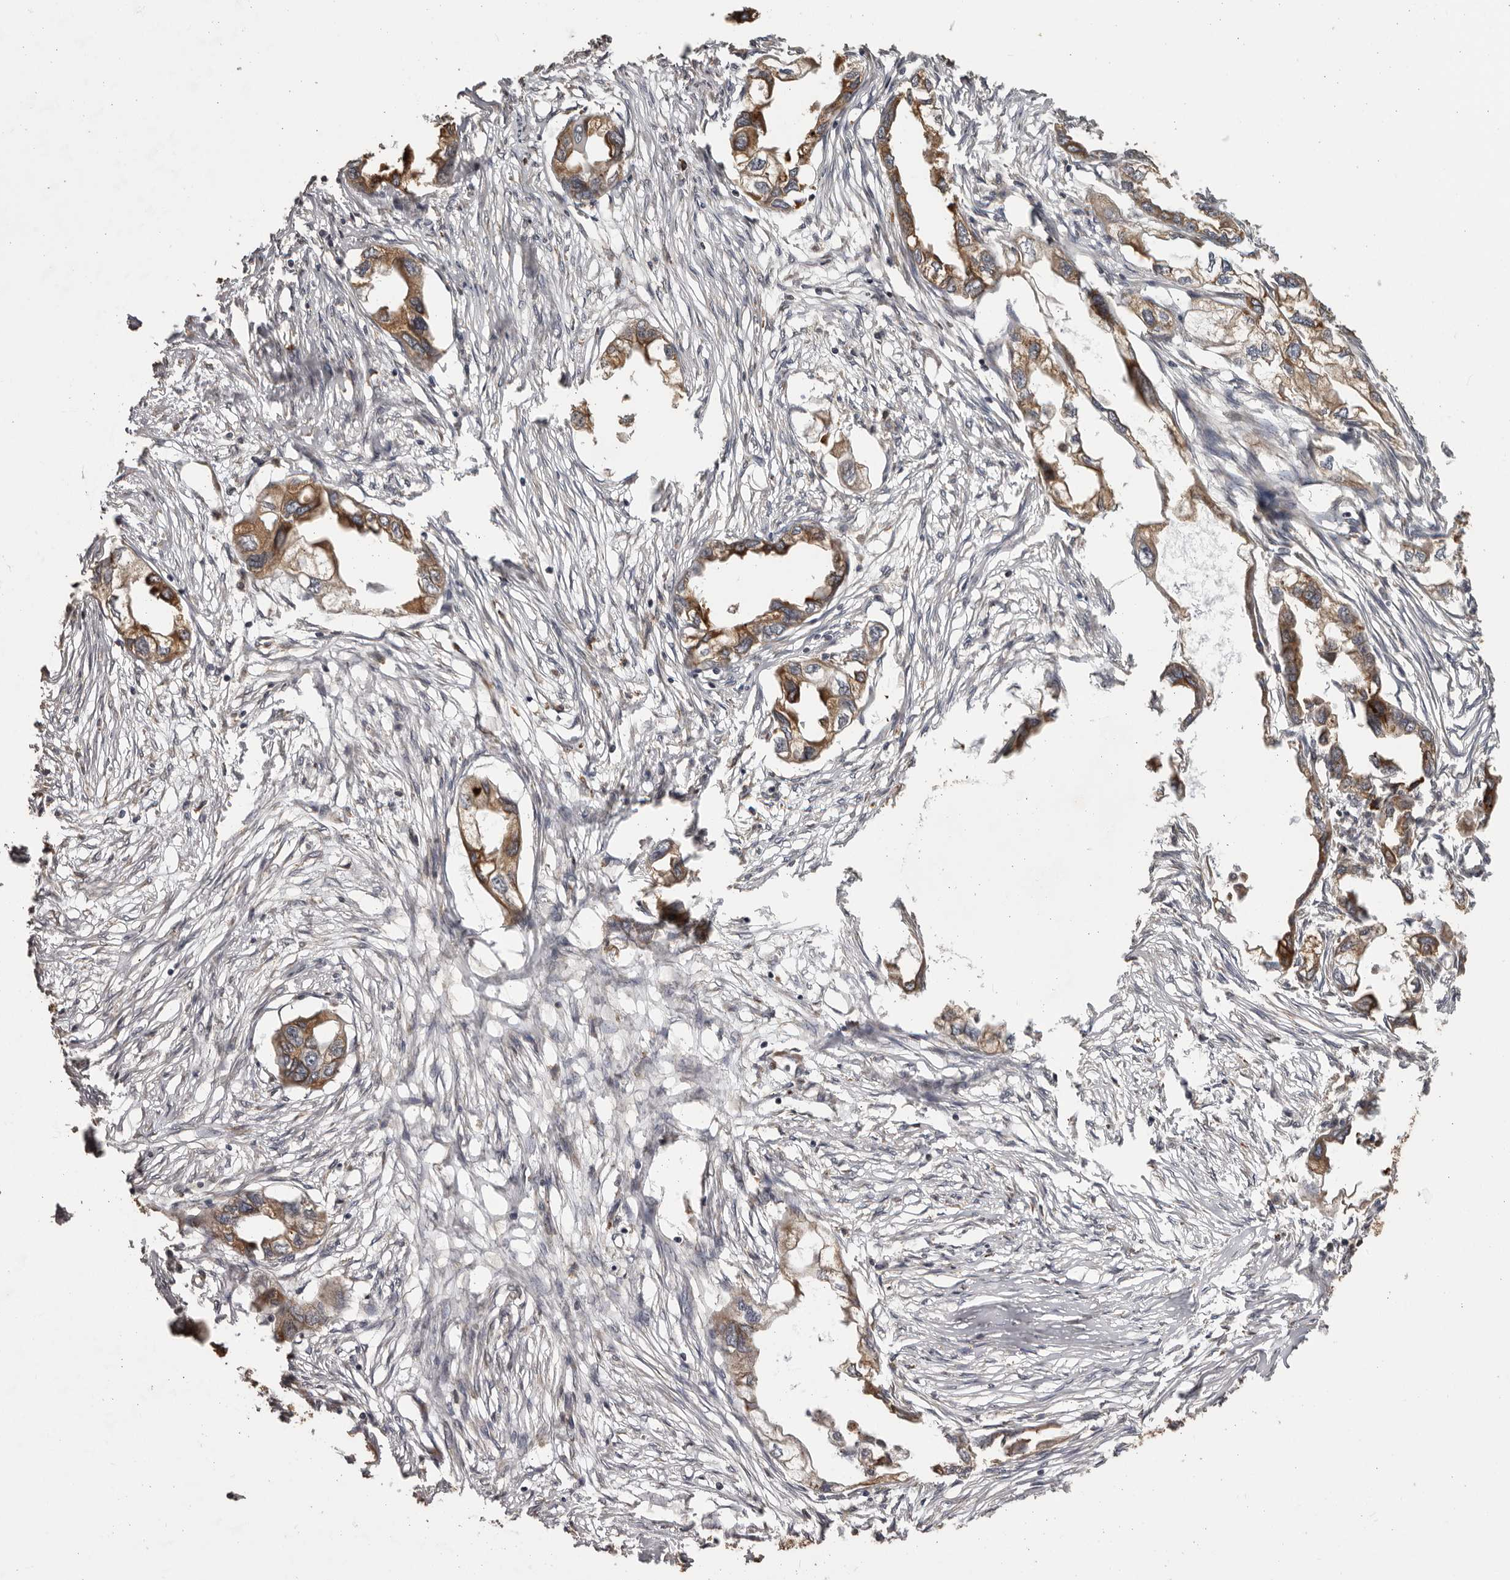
{"staining": {"intensity": "moderate", "quantity": ">75%", "location": "cytoplasmic/membranous"}, "tissue": "endometrial cancer", "cell_type": "Tumor cells", "image_type": "cancer", "snomed": [{"axis": "morphology", "description": "Adenocarcinoma, NOS"}, {"axis": "morphology", "description": "Adenocarcinoma, metastatic, NOS"}, {"axis": "topography", "description": "Adipose tissue"}, {"axis": "topography", "description": "Endometrium"}], "caption": "Immunohistochemical staining of human endometrial cancer displays medium levels of moderate cytoplasmic/membranous staining in about >75% of tumor cells. (brown staining indicates protein expression, while blue staining denotes nuclei).", "gene": "NUP43", "patient": {"sex": "female", "age": 67}}